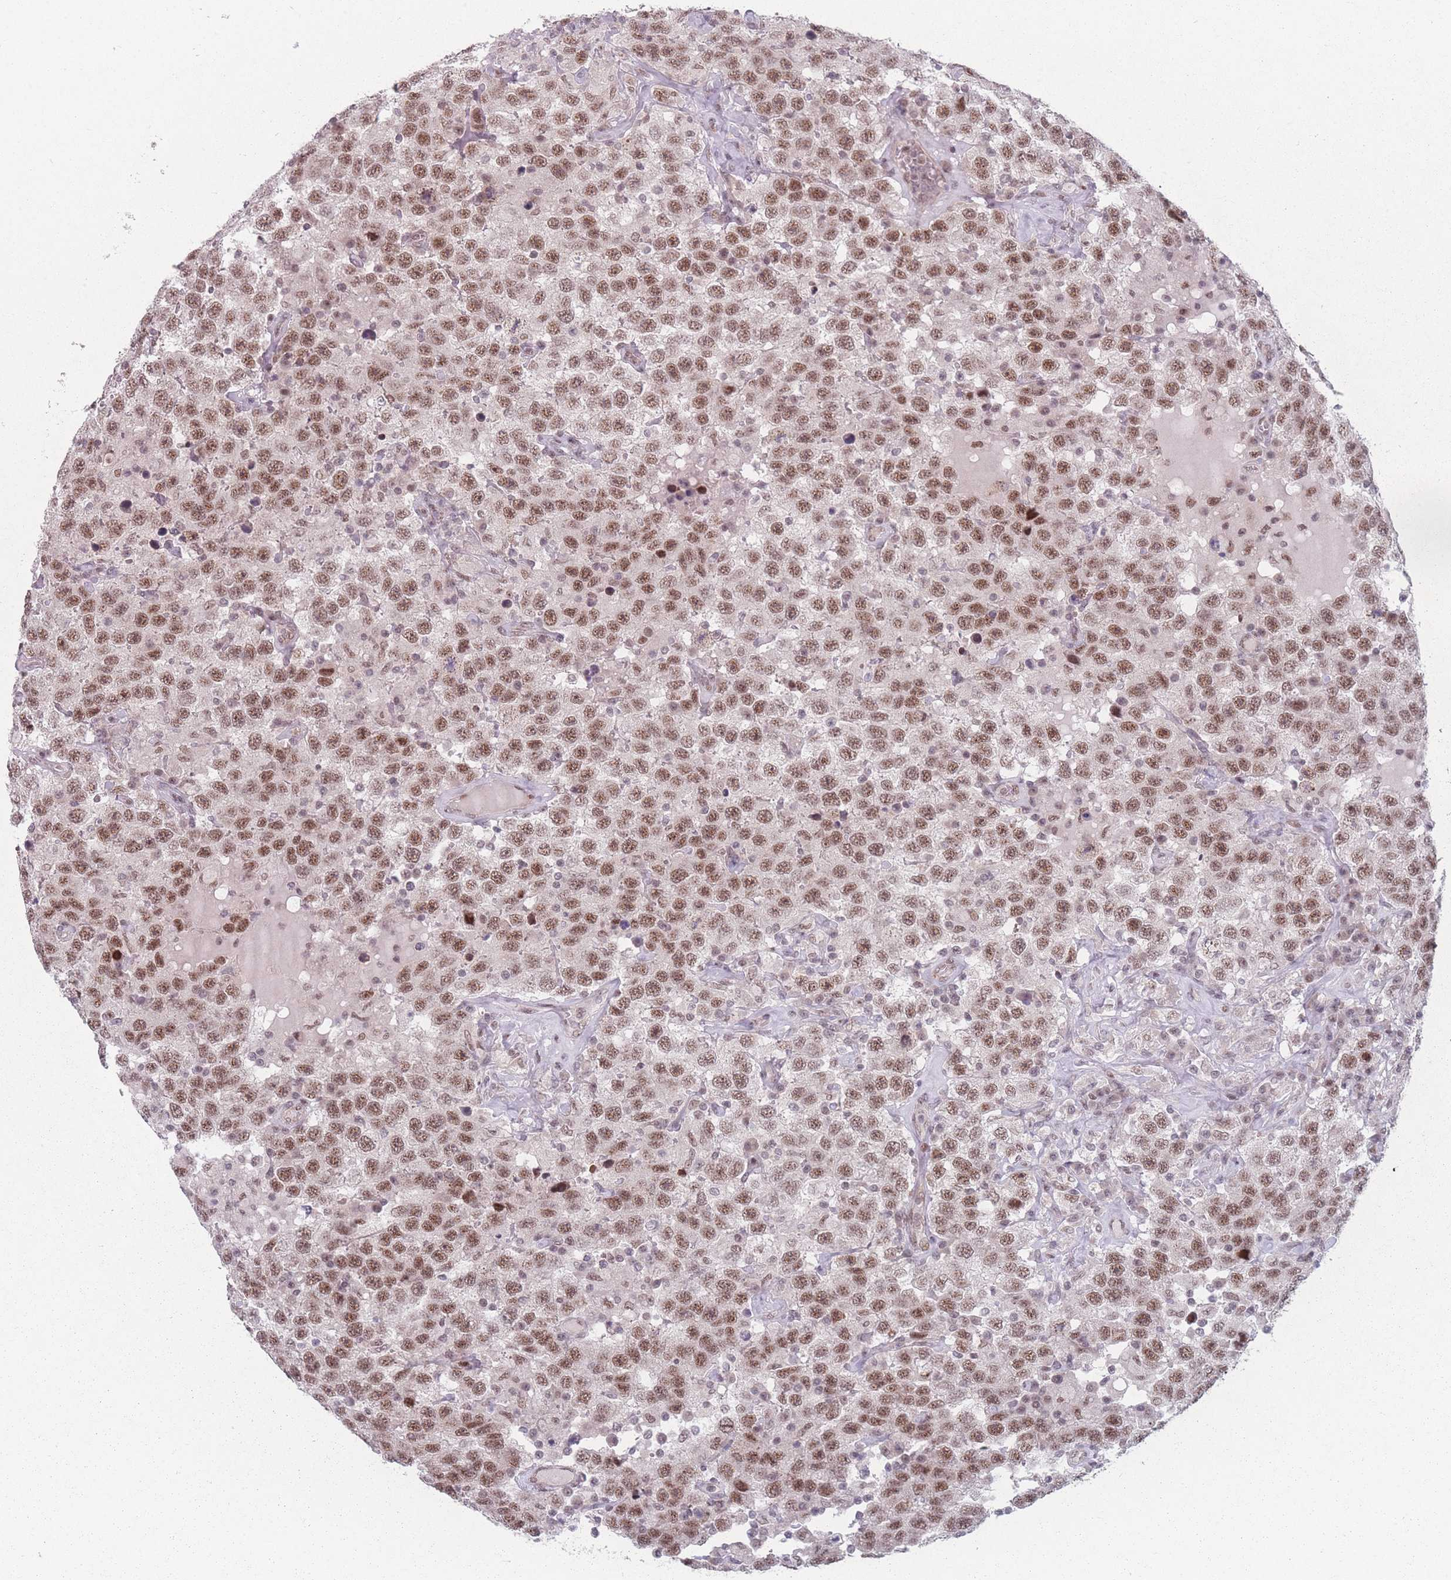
{"staining": {"intensity": "moderate", "quantity": ">75%", "location": "nuclear"}, "tissue": "testis cancer", "cell_type": "Tumor cells", "image_type": "cancer", "snomed": [{"axis": "morphology", "description": "Seminoma, NOS"}, {"axis": "topography", "description": "Testis"}], "caption": "Testis cancer stained with immunohistochemistry shows moderate nuclear positivity in about >75% of tumor cells.", "gene": "ZC3H14", "patient": {"sex": "male", "age": 41}}